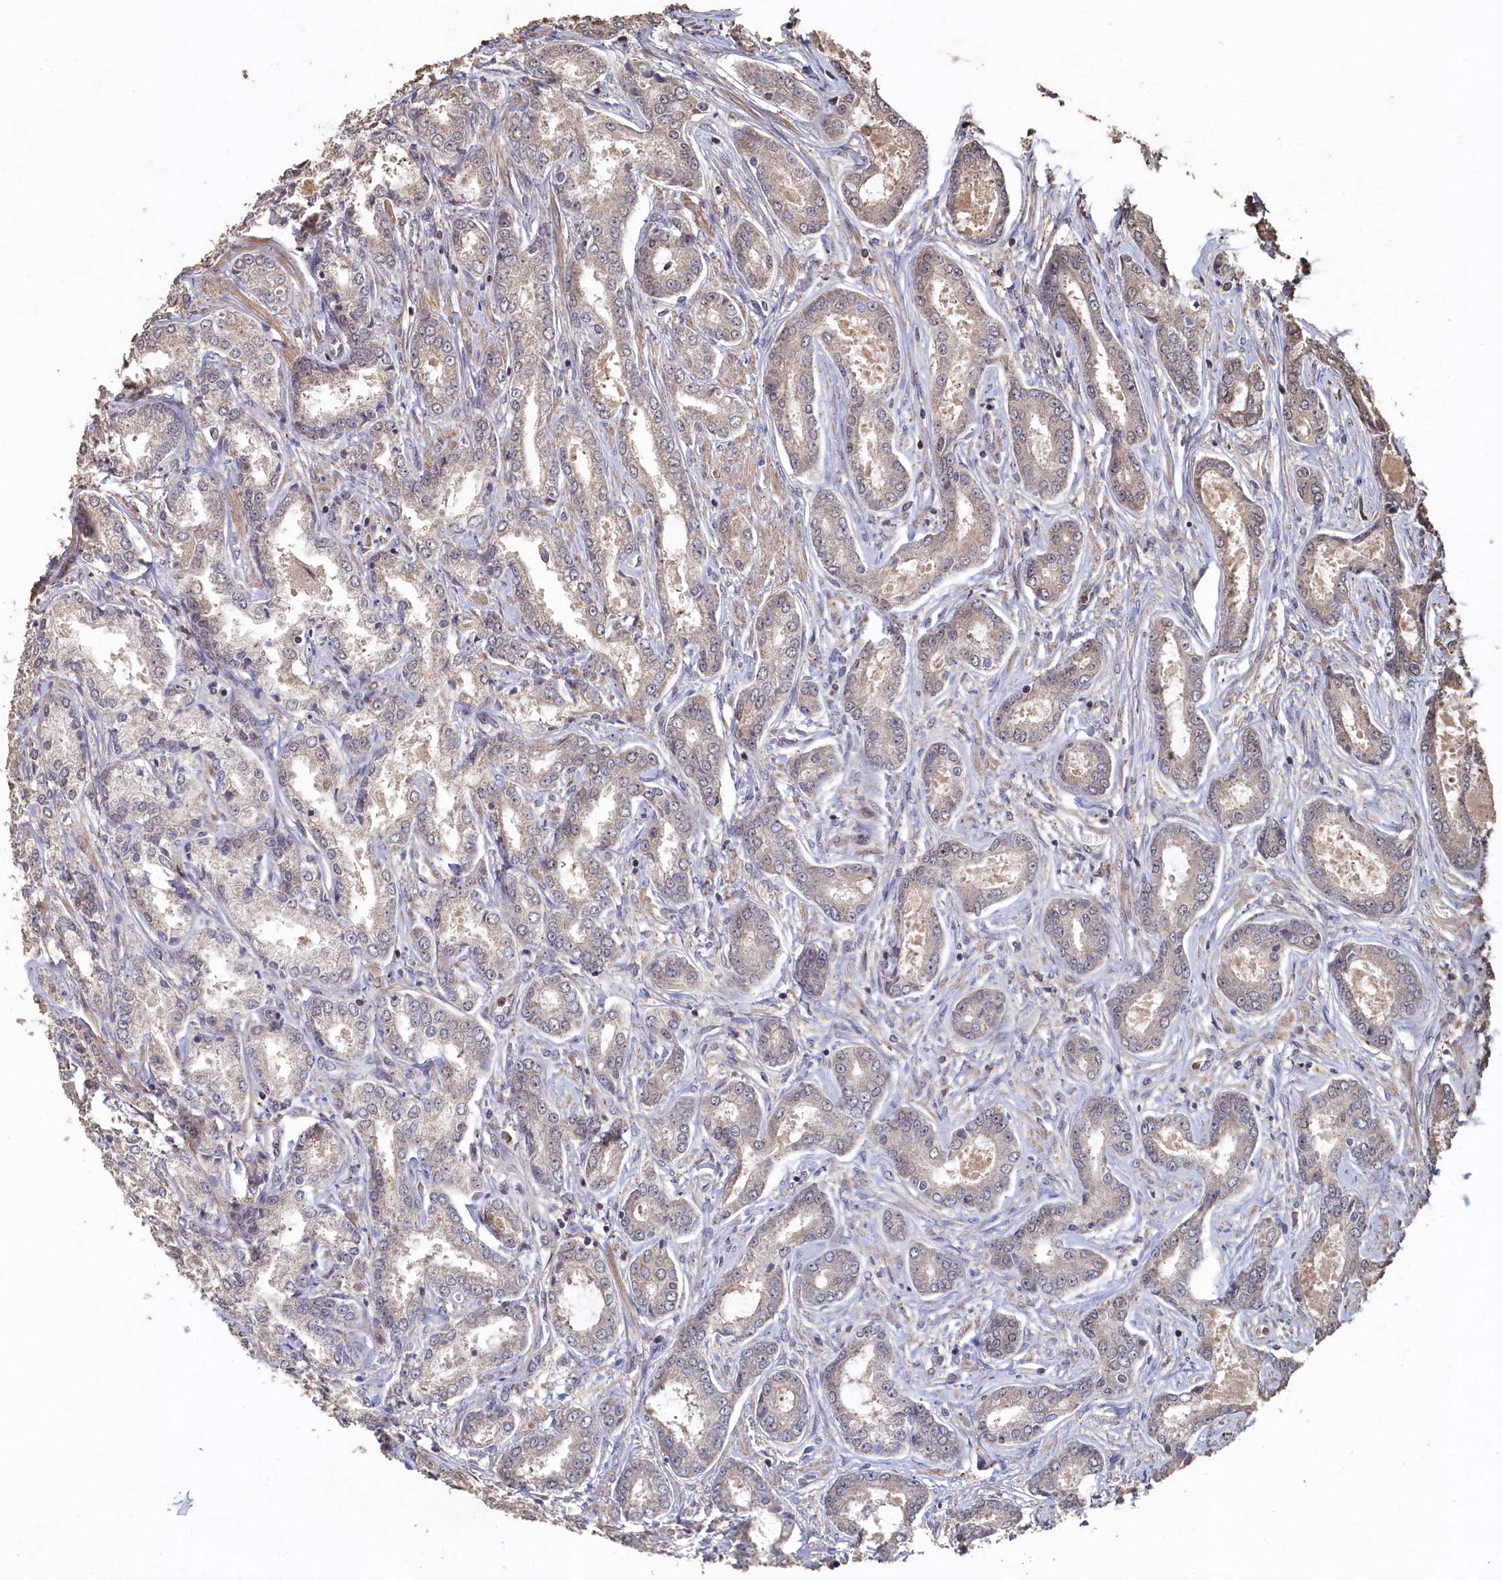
{"staining": {"intensity": "negative", "quantity": "none", "location": "none"}, "tissue": "prostate cancer", "cell_type": "Tumor cells", "image_type": "cancer", "snomed": [{"axis": "morphology", "description": "Adenocarcinoma, Low grade"}, {"axis": "topography", "description": "Prostate"}], "caption": "DAB immunohistochemical staining of low-grade adenocarcinoma (prostate) shows no significant staining in tumor cells.", "gene": "PIGN", "patient": {"sex": "male", "age": 68}}